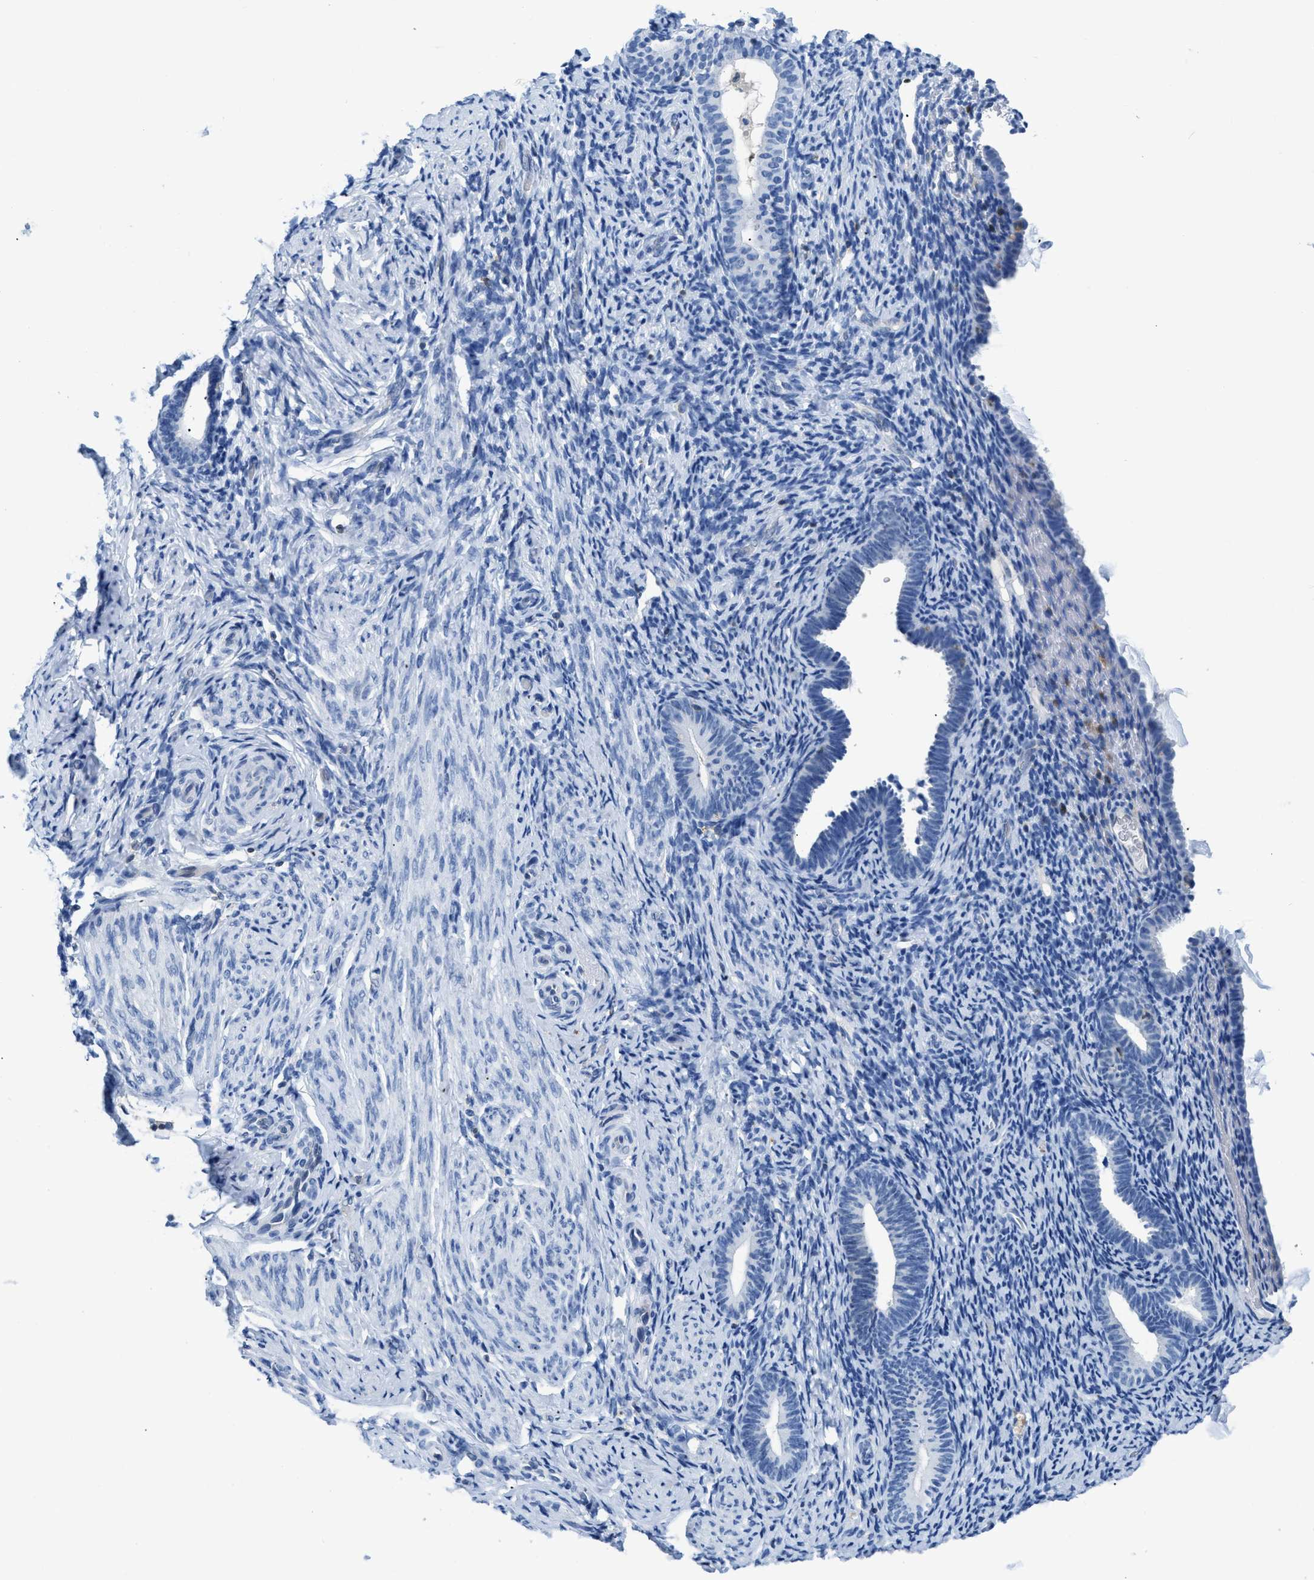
{"staining": {"intensity": "negative", "quantity": "none", "location": "none"}, "tissue": "endometrium", "cell_type": "Cells in endometrial stroma", "image_type": "normal", "snomed": [{"axis": "morphology", "description": "Normal tissue, NOS"}, {"axis": "topography", "description": "Endometrium"}], "caption": "A high-resolution image shows immunohistochemistry (IHC) staining of benign endometrium, which exhibits no significant positivity in cells in endometrial stroma. (DAB (3,3'-diaminobenzidine) immunohistochemistry (IHC) visualized using brightfield microscopy, high magnification).", "gene": "NFATC2", "patient": {"sex": "female", "age": 51}}